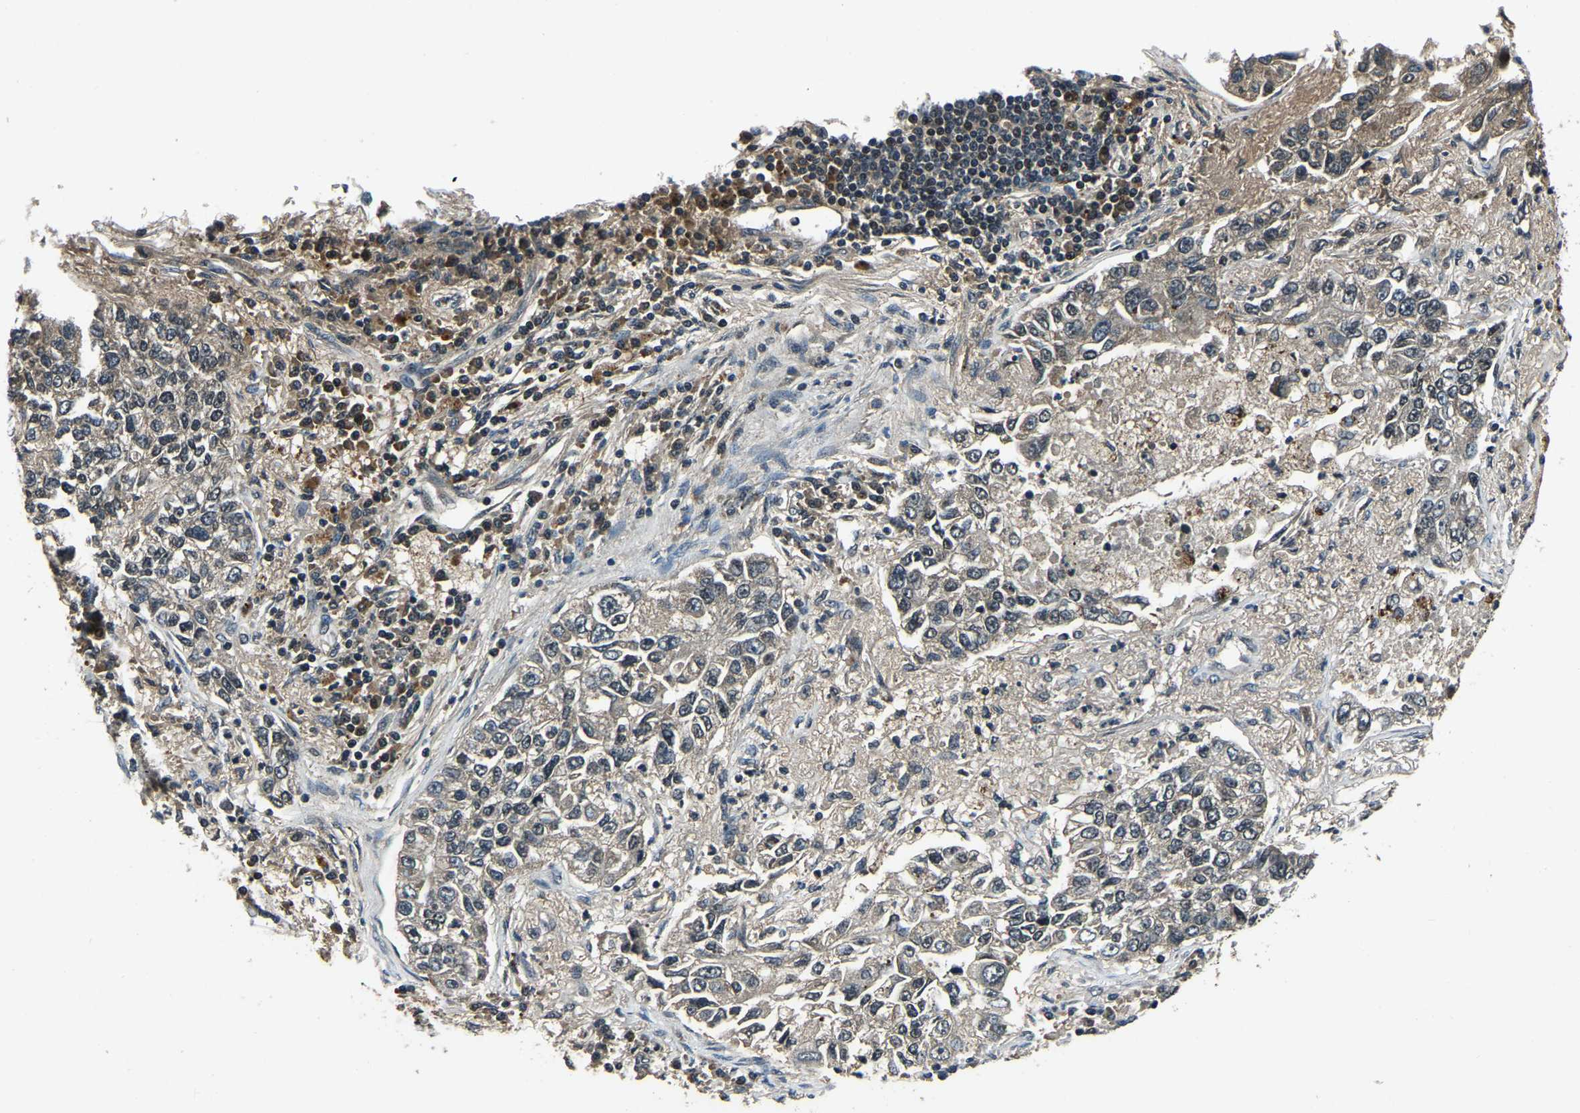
{"staining": {"intensity": "negative", "quantity": "none", "location": "none"}, "tissue": "lung cancer", "cell_type": "Tumor cells", "image_type": "cancer", "snomed": [{"axis": "morphology", "description": "Adenocarcinoma, NOS"}, {"axis": "topography", "description": "Lung"}], "caption": "Immunohistochemical staining of lung adenocarcinoma exhibits no significant staining in tumor cells.", "gene": "ANKIB1", "patient": {"sex": "male", "age": 49}}